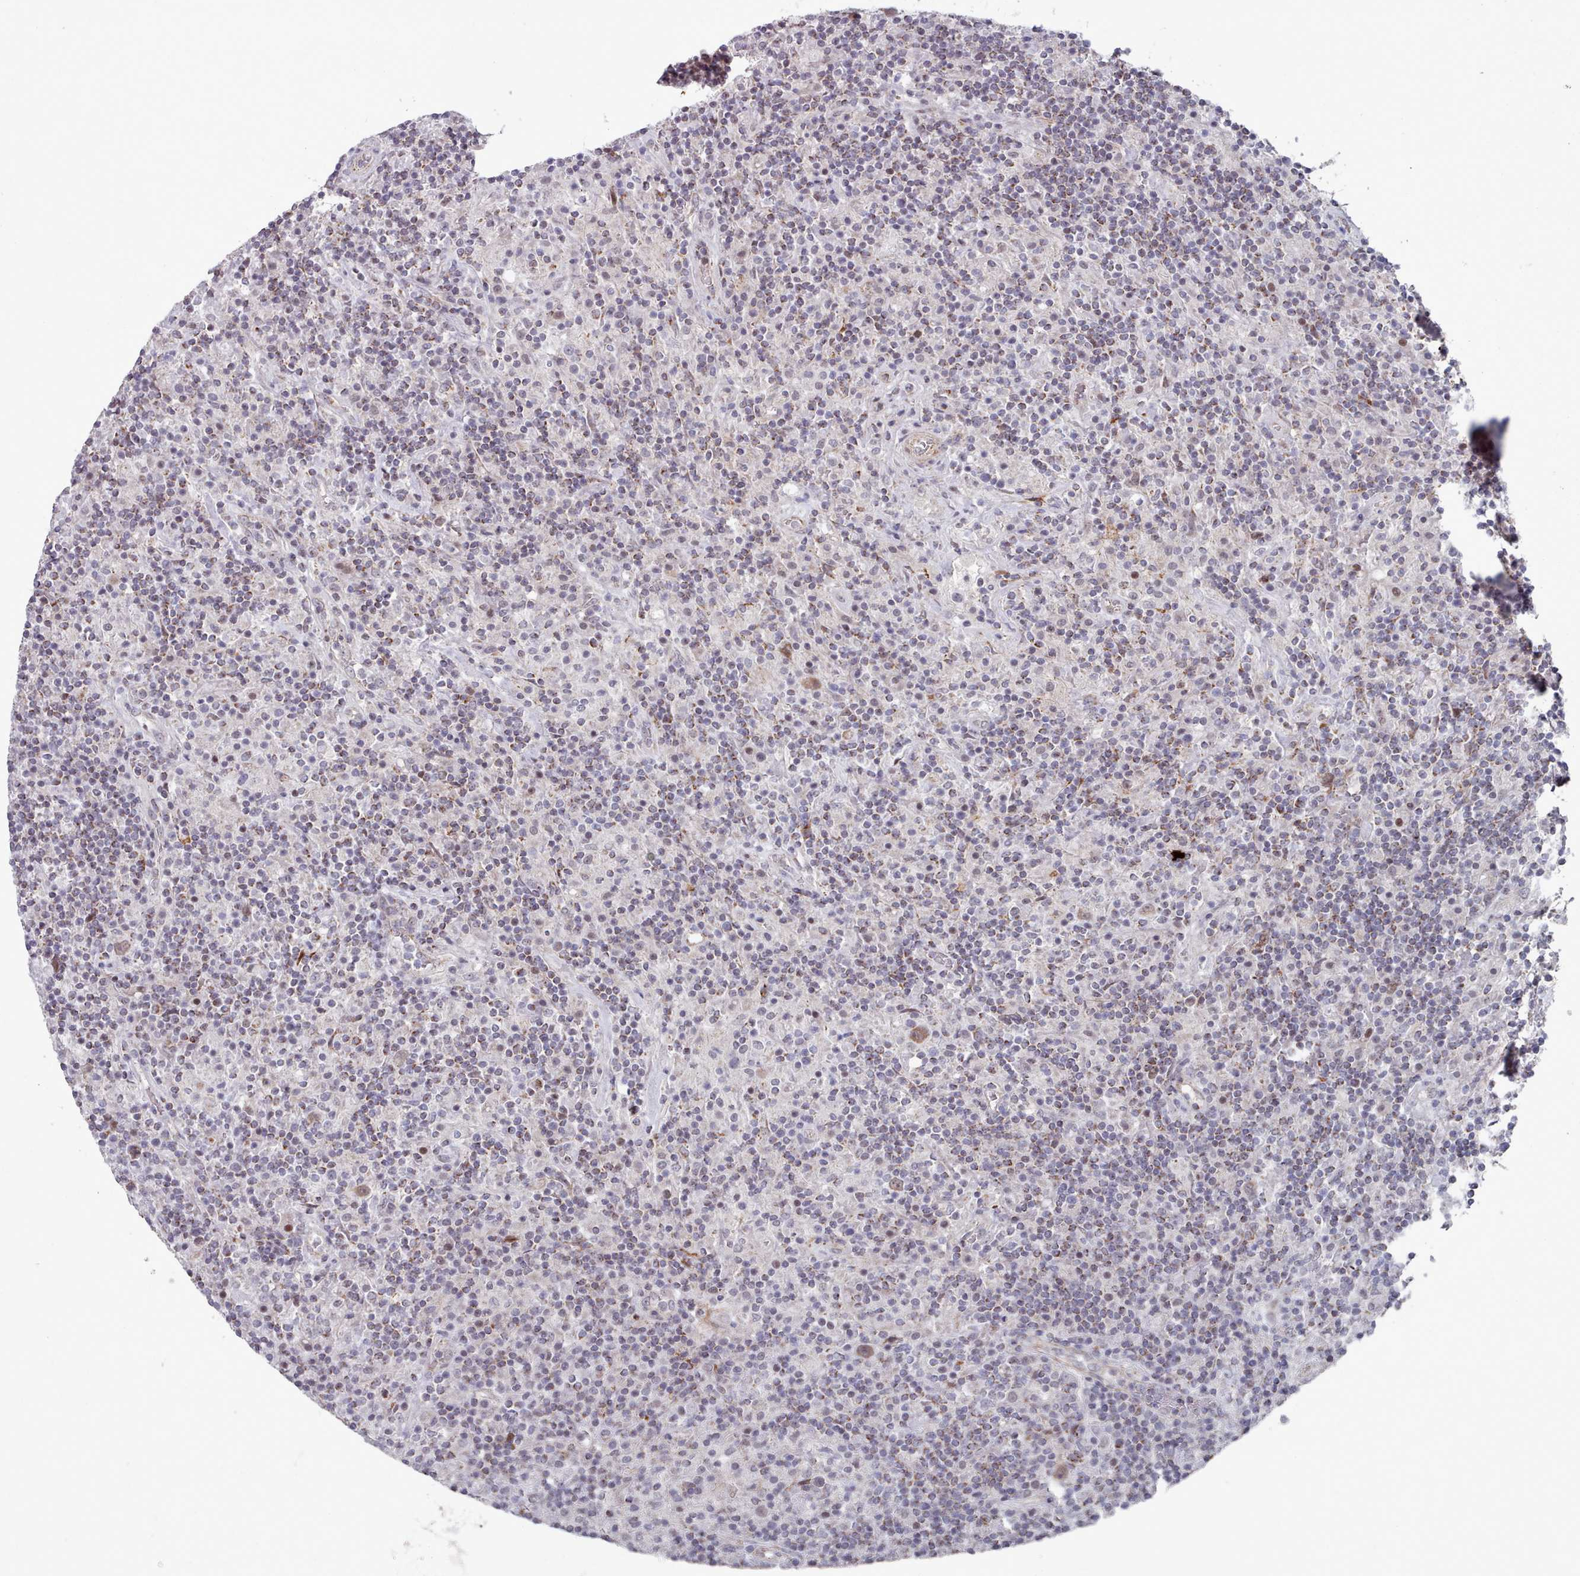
{"staining": {"intensity": "moderate", "quantity": ">75%", "location": "cytoplasmic/membranous,nuclear"}, "tissue": "lymphoma", "cell_type": "Tumor cells", "image_type": "cancer", "snomed": [{"axis": "morphology", "description": "Hodgkin's disease, NOS"}, {"axis": "topography", "description": "Lymph node"}], "caption": "A brown stain labels moderate cytoplasmic/membranous and nuclear positivity of a protein in human Hodgkin's disease tumor cells.", "gene": "TRARG1", "patient": {"sex": "male", "age": 70}}